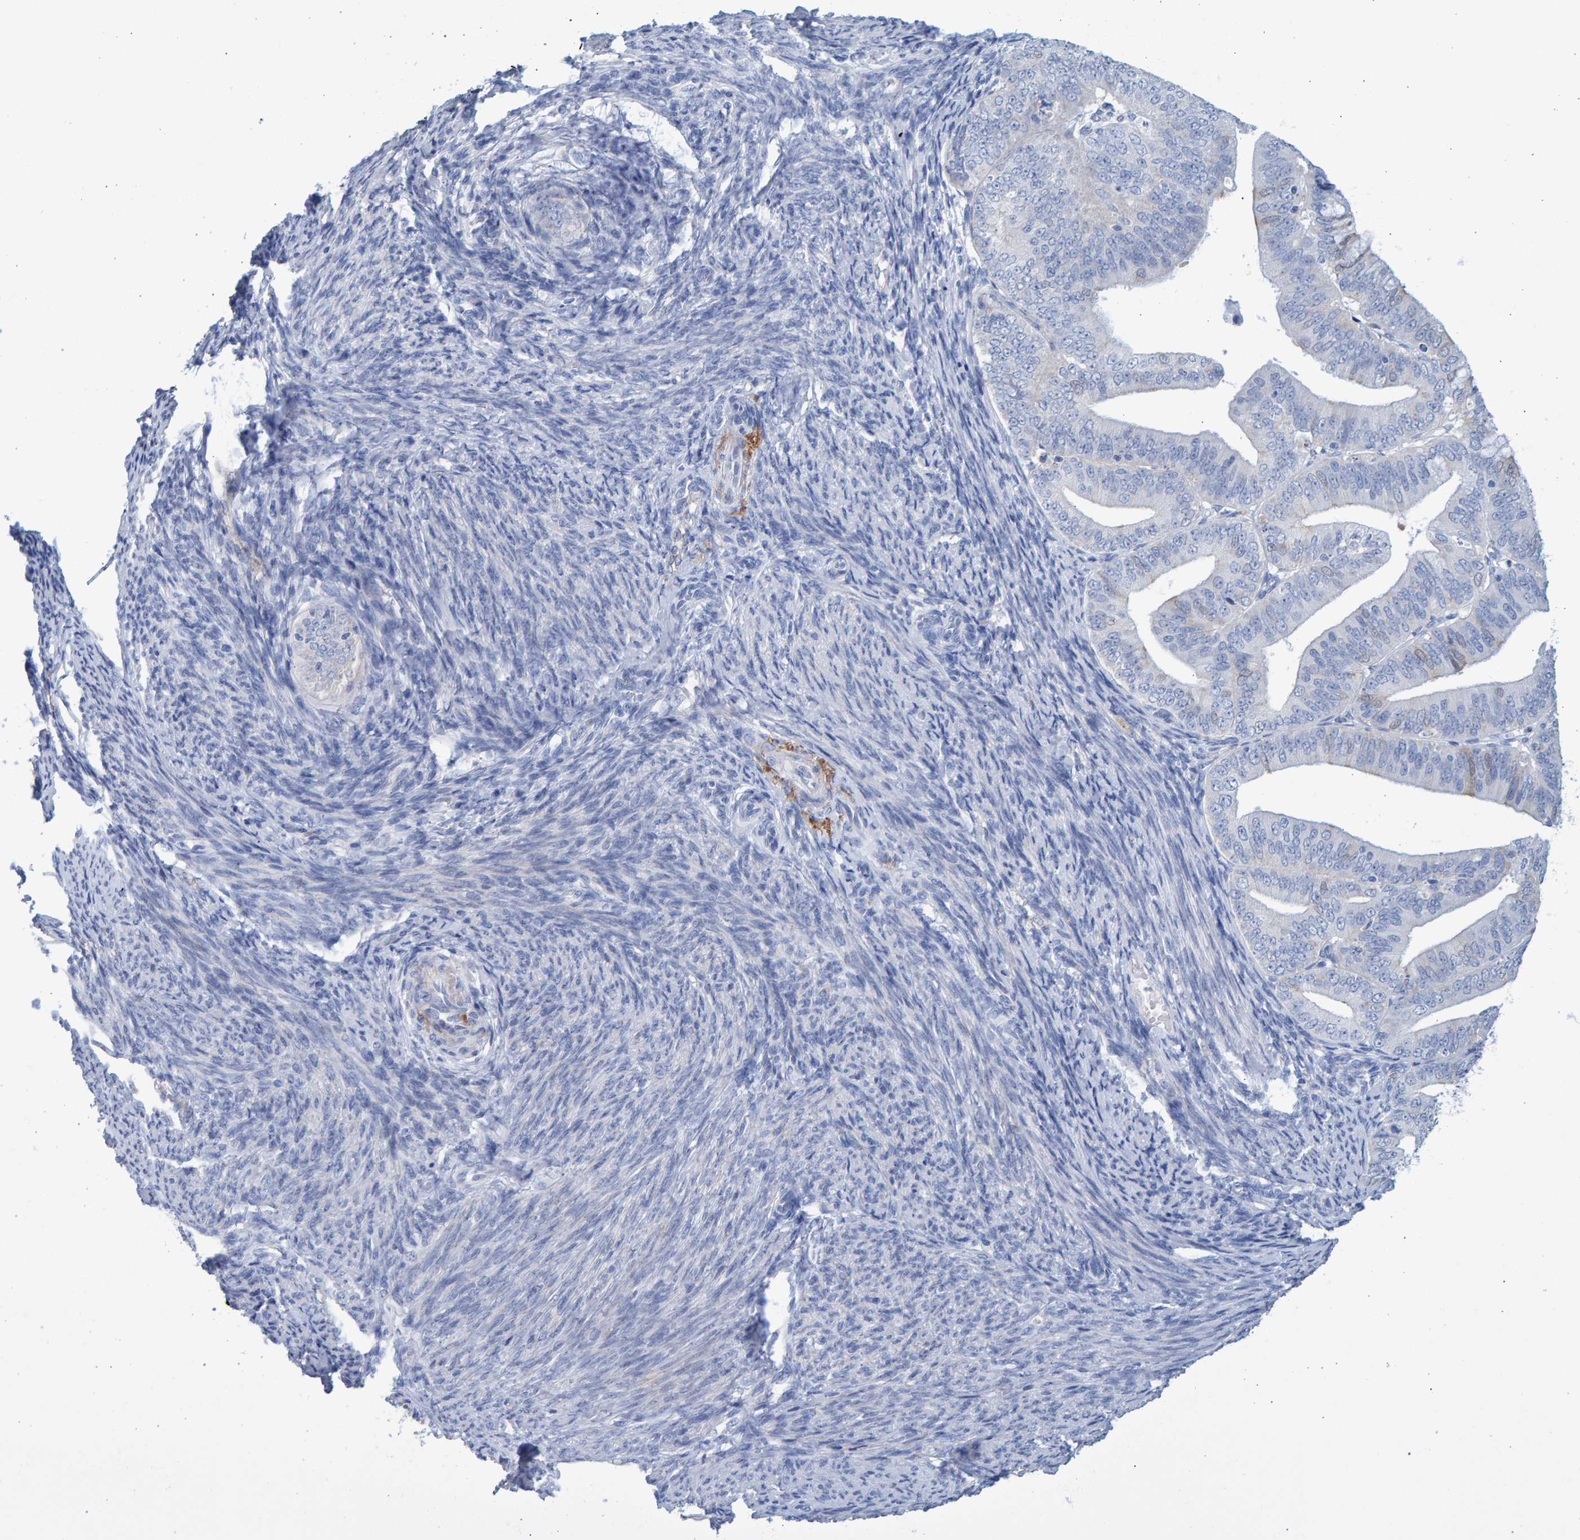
{"staining": {"intensity": "negative", "quantity": "none", "location": "none"}, "tissue": "endometrial cancer", "cell_type": "Tumor cells", "image_type": "cancer", "snomed": [{"axis": "morphology", "description": "Adenocarcinoma, NOS"}, {"axis": "topography", "description": "Endometrium"}], "caption": "This is an immunohistochemistry histopathology image of endometrial cancer. There is no staining in tumor cells.", "gene": "SLC34A3", "patient": {"sex": "female", "age": 63}}